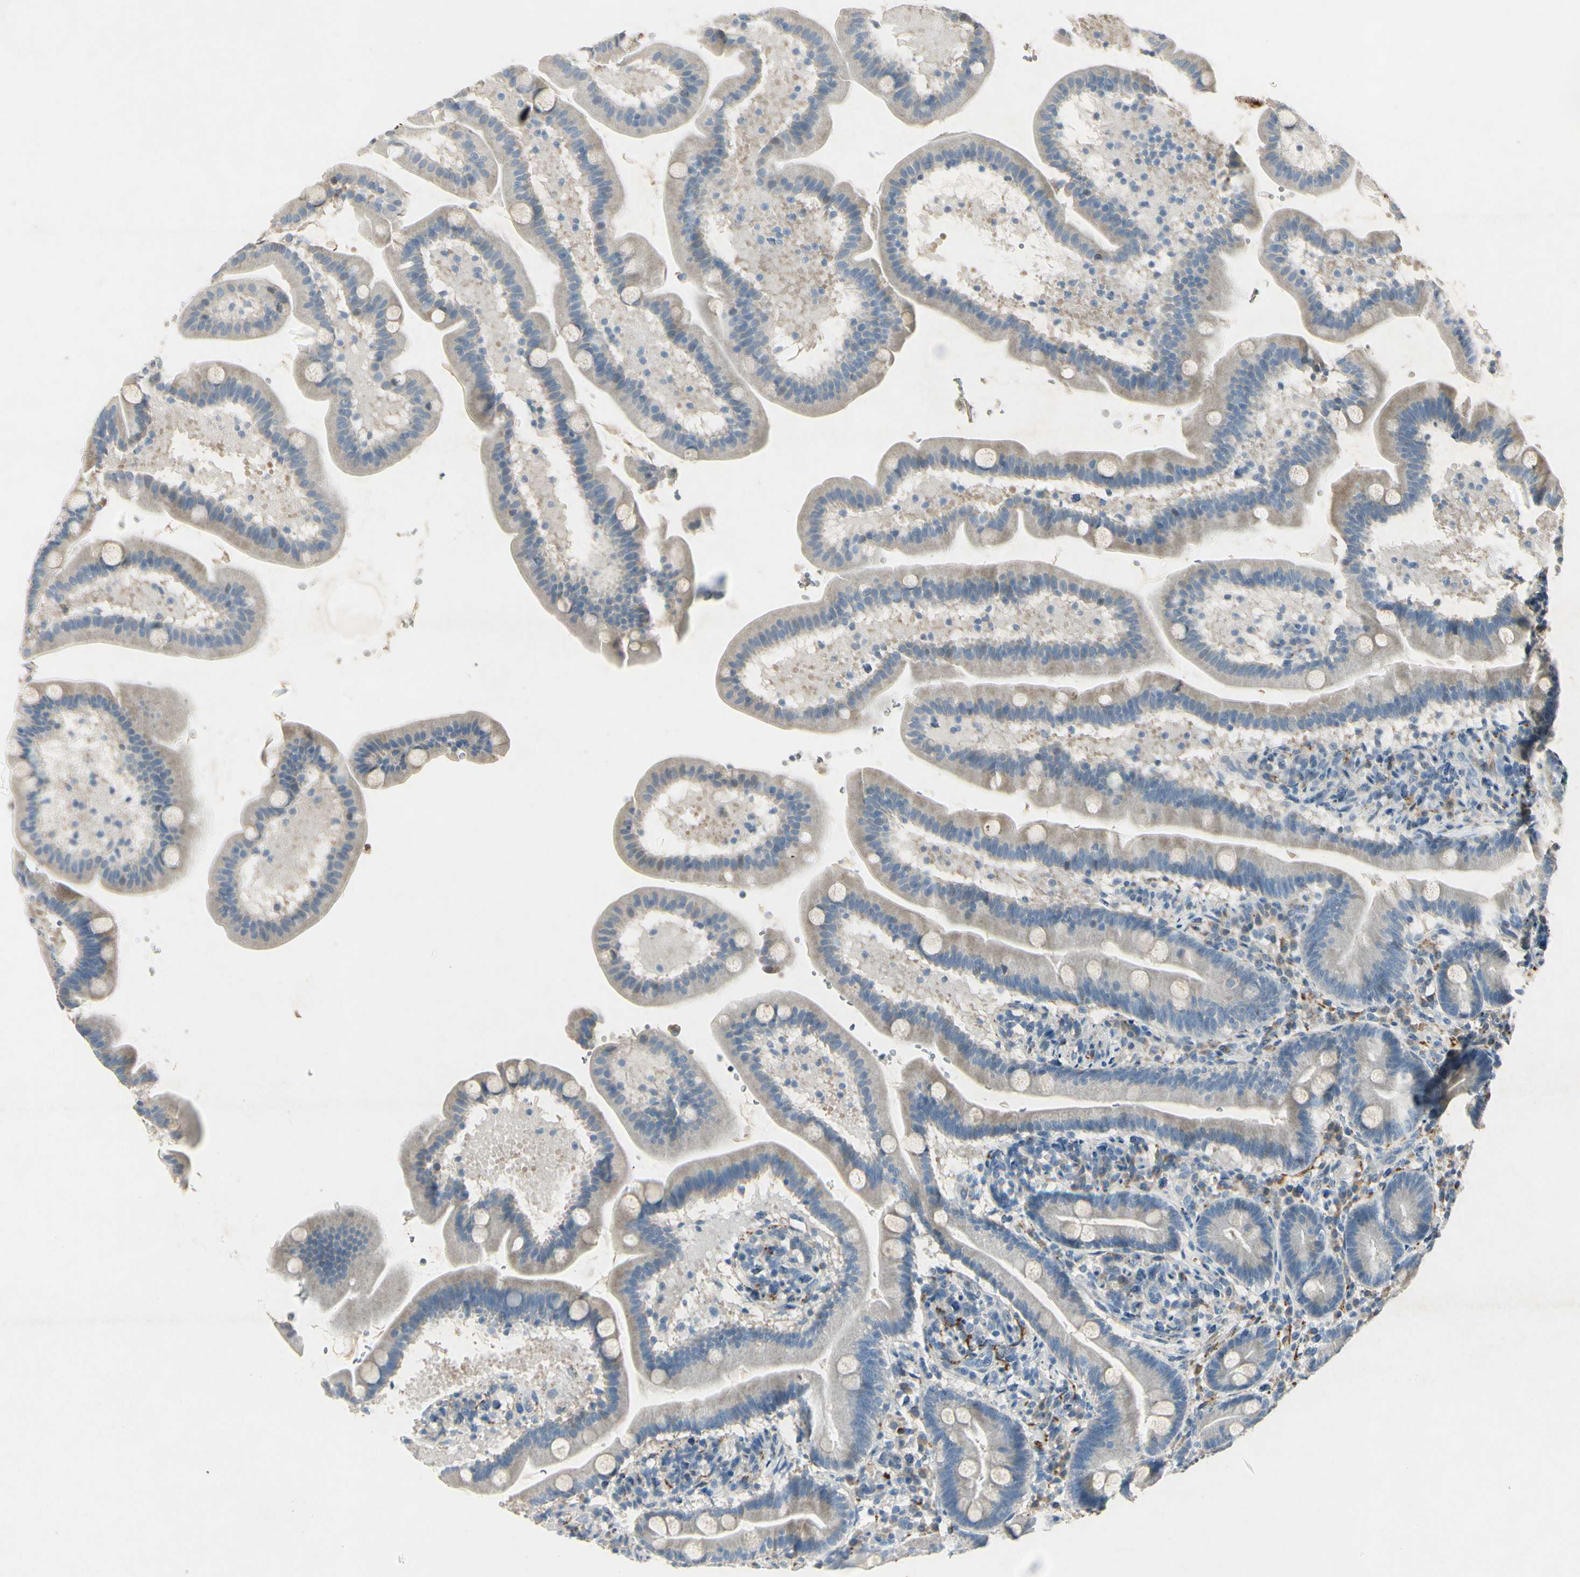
{"staining": {"intensity": "negative", "quantity": "none", "location": "none"}, "tissue": "duodenum", "cell_type": "Glandular cells", "image_type": "normal", "snomed": [{"axis": "morphology", "description": "Normal tissue, NOS"}, {"axis": "topography", "description": "Duodenum"}], "caption": "Glandular cells show no significant protein staining in normal duodenum. (Brightfield microscopy of DAB (3,3'-diaminobenzidine) immunohistochemistry (IHC) at high magnification).", "gene": "SNAP91", "patient": {"sex": "male", "age": 54}}